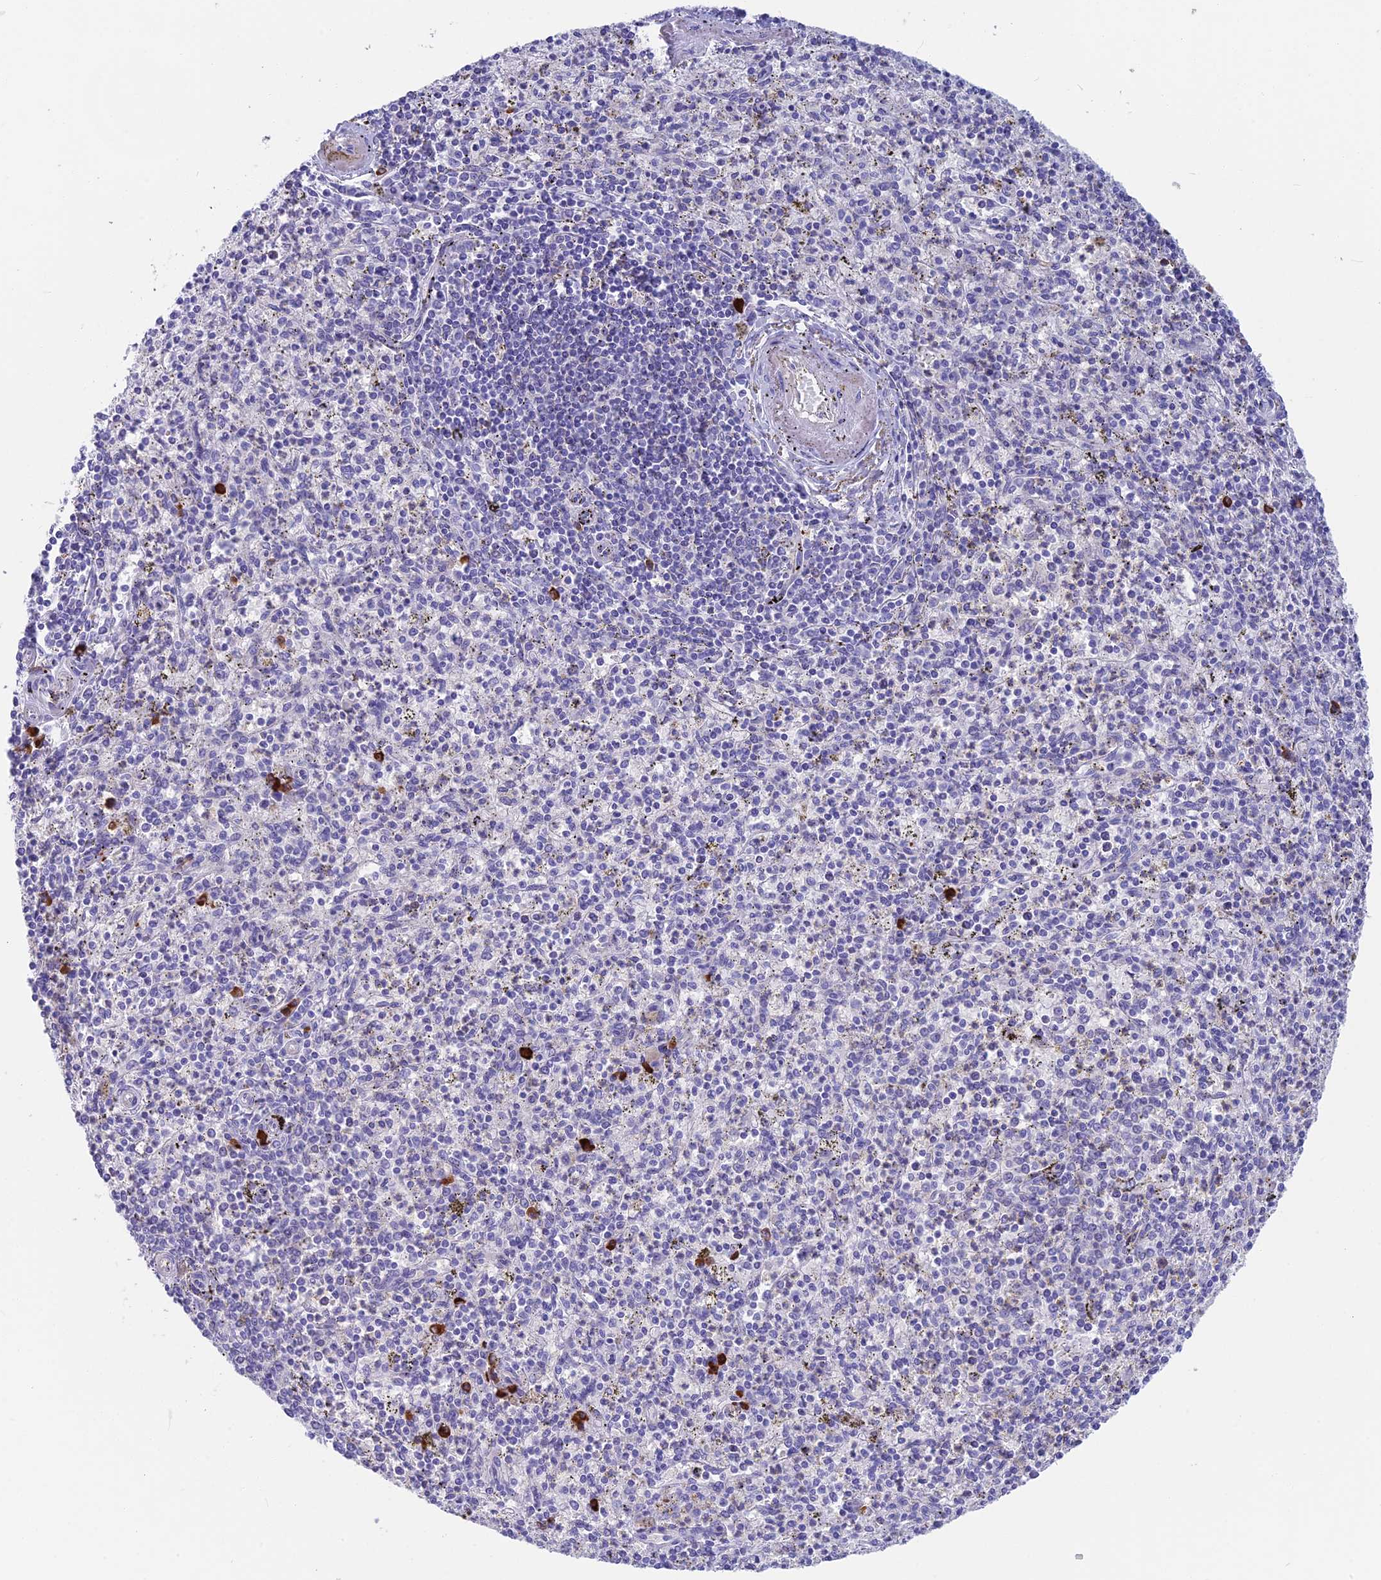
{"staining": {"intensity": "strong", "quantity": "<25%", "location": "cytoplasmic/membranous"}, "tissue": "spleen", "cell_type": "Cells in red pulp", "image_type": "normal", "snomed": [{"axis": "morphology", "description": "Normal tissue, NOS"}, {"axis": "topography", "description": "Spleen"}], "caption": "Cells in red pulp exhibit medium levels of strong cytoplasmic/membranous expression in approximately <25% of cells in normal human spleen.", "gene": "SNAP91", "patient": {"sex": "male", "age": 72}}